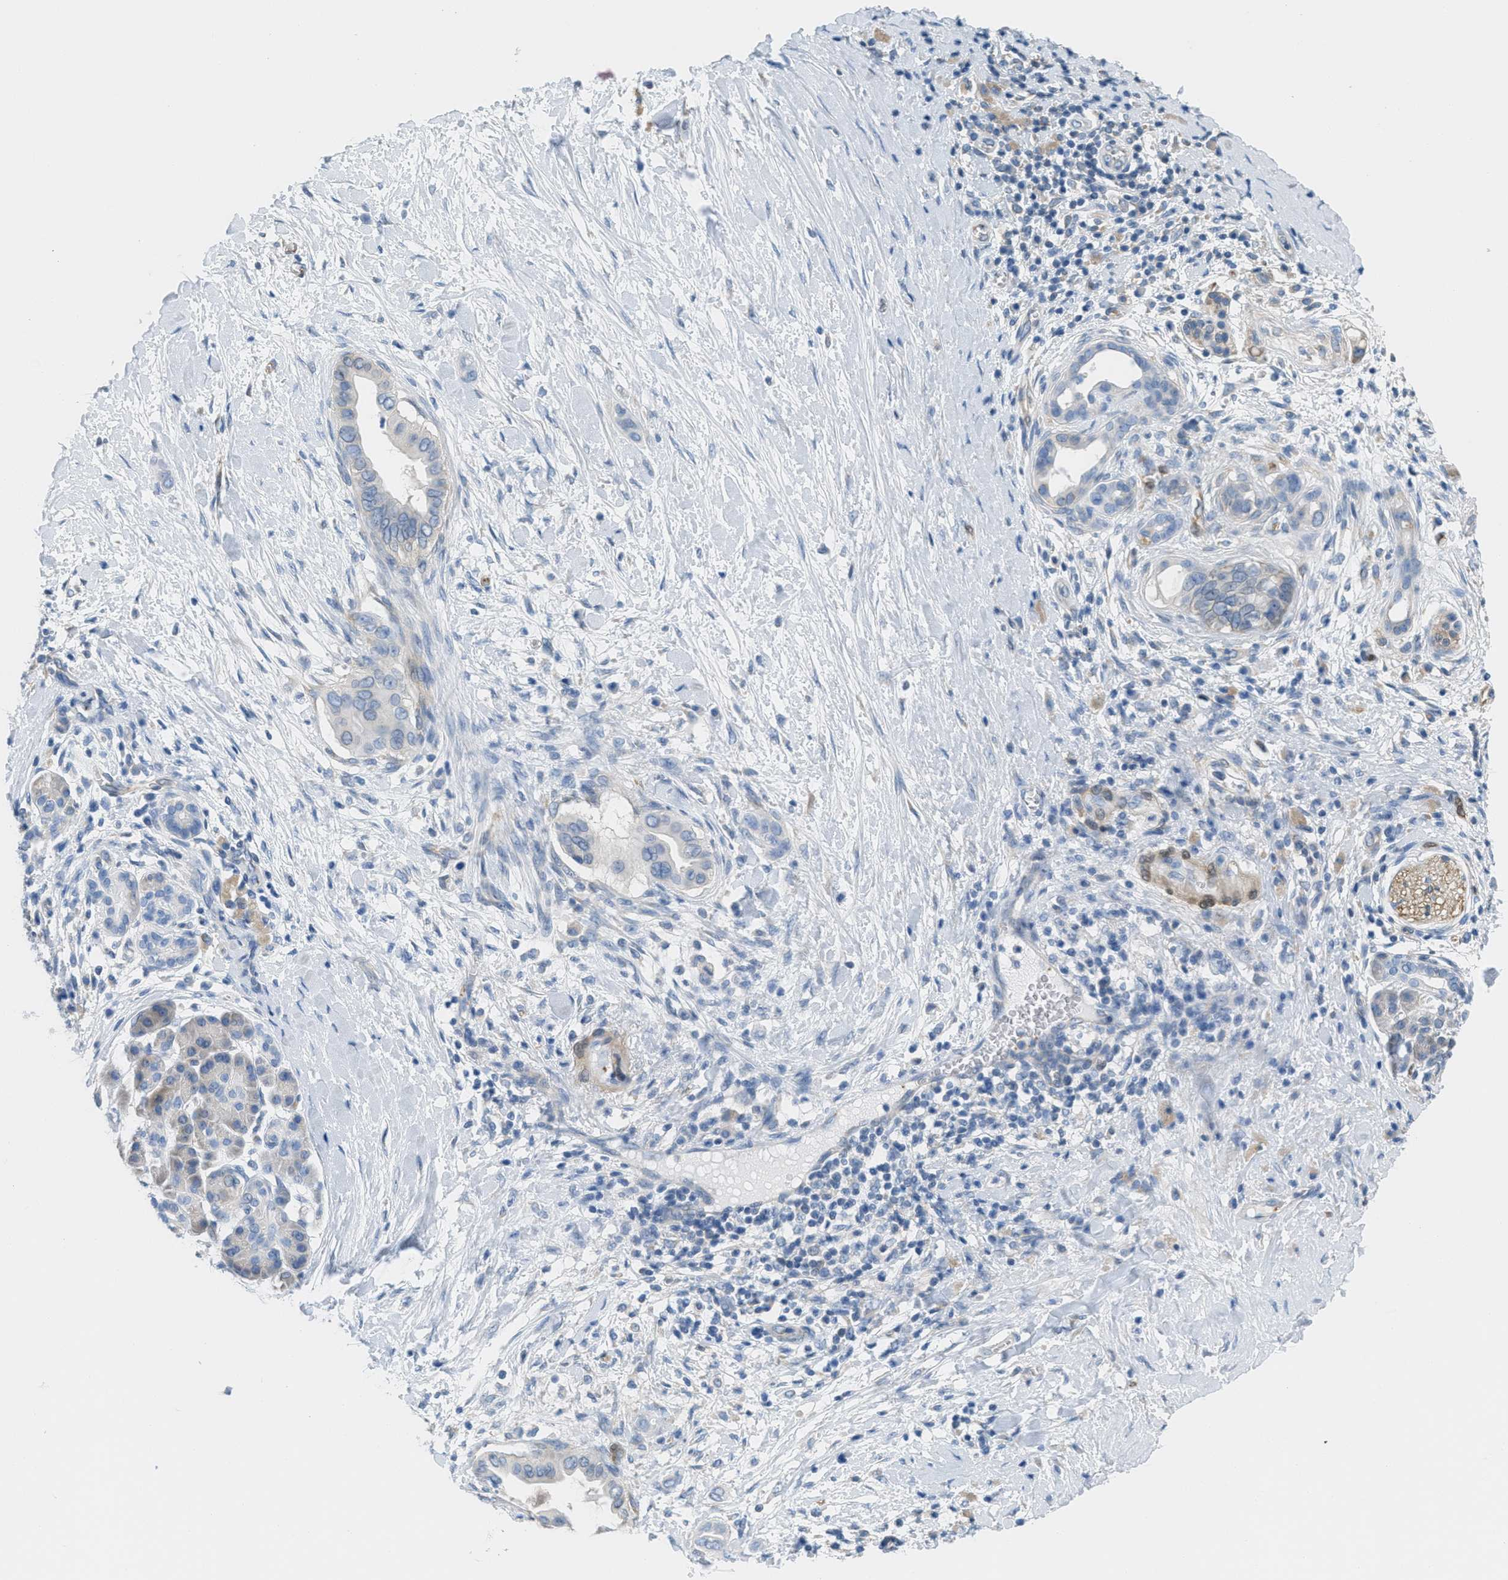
{"staining": {"intensity": "weak", "quantity": "<25%", "location": "cytoplasmic/membranous"}, "tissue": "pancreatic cancer", "cell_type": "Tumor cells", "image_type": "cancer", "snomed": [{"axis": "morphology", "description": "Adenocarcinoma, NOS"}, {"axis": "topography", "description": "Pancreas"}], "caption": "DAB immunohistochemical staining of human pancreatic cancer exhibits no significant positivity in tumor cells.", "gene": "MAPRE2", "patient": {"sex": "male", "age": 55}}